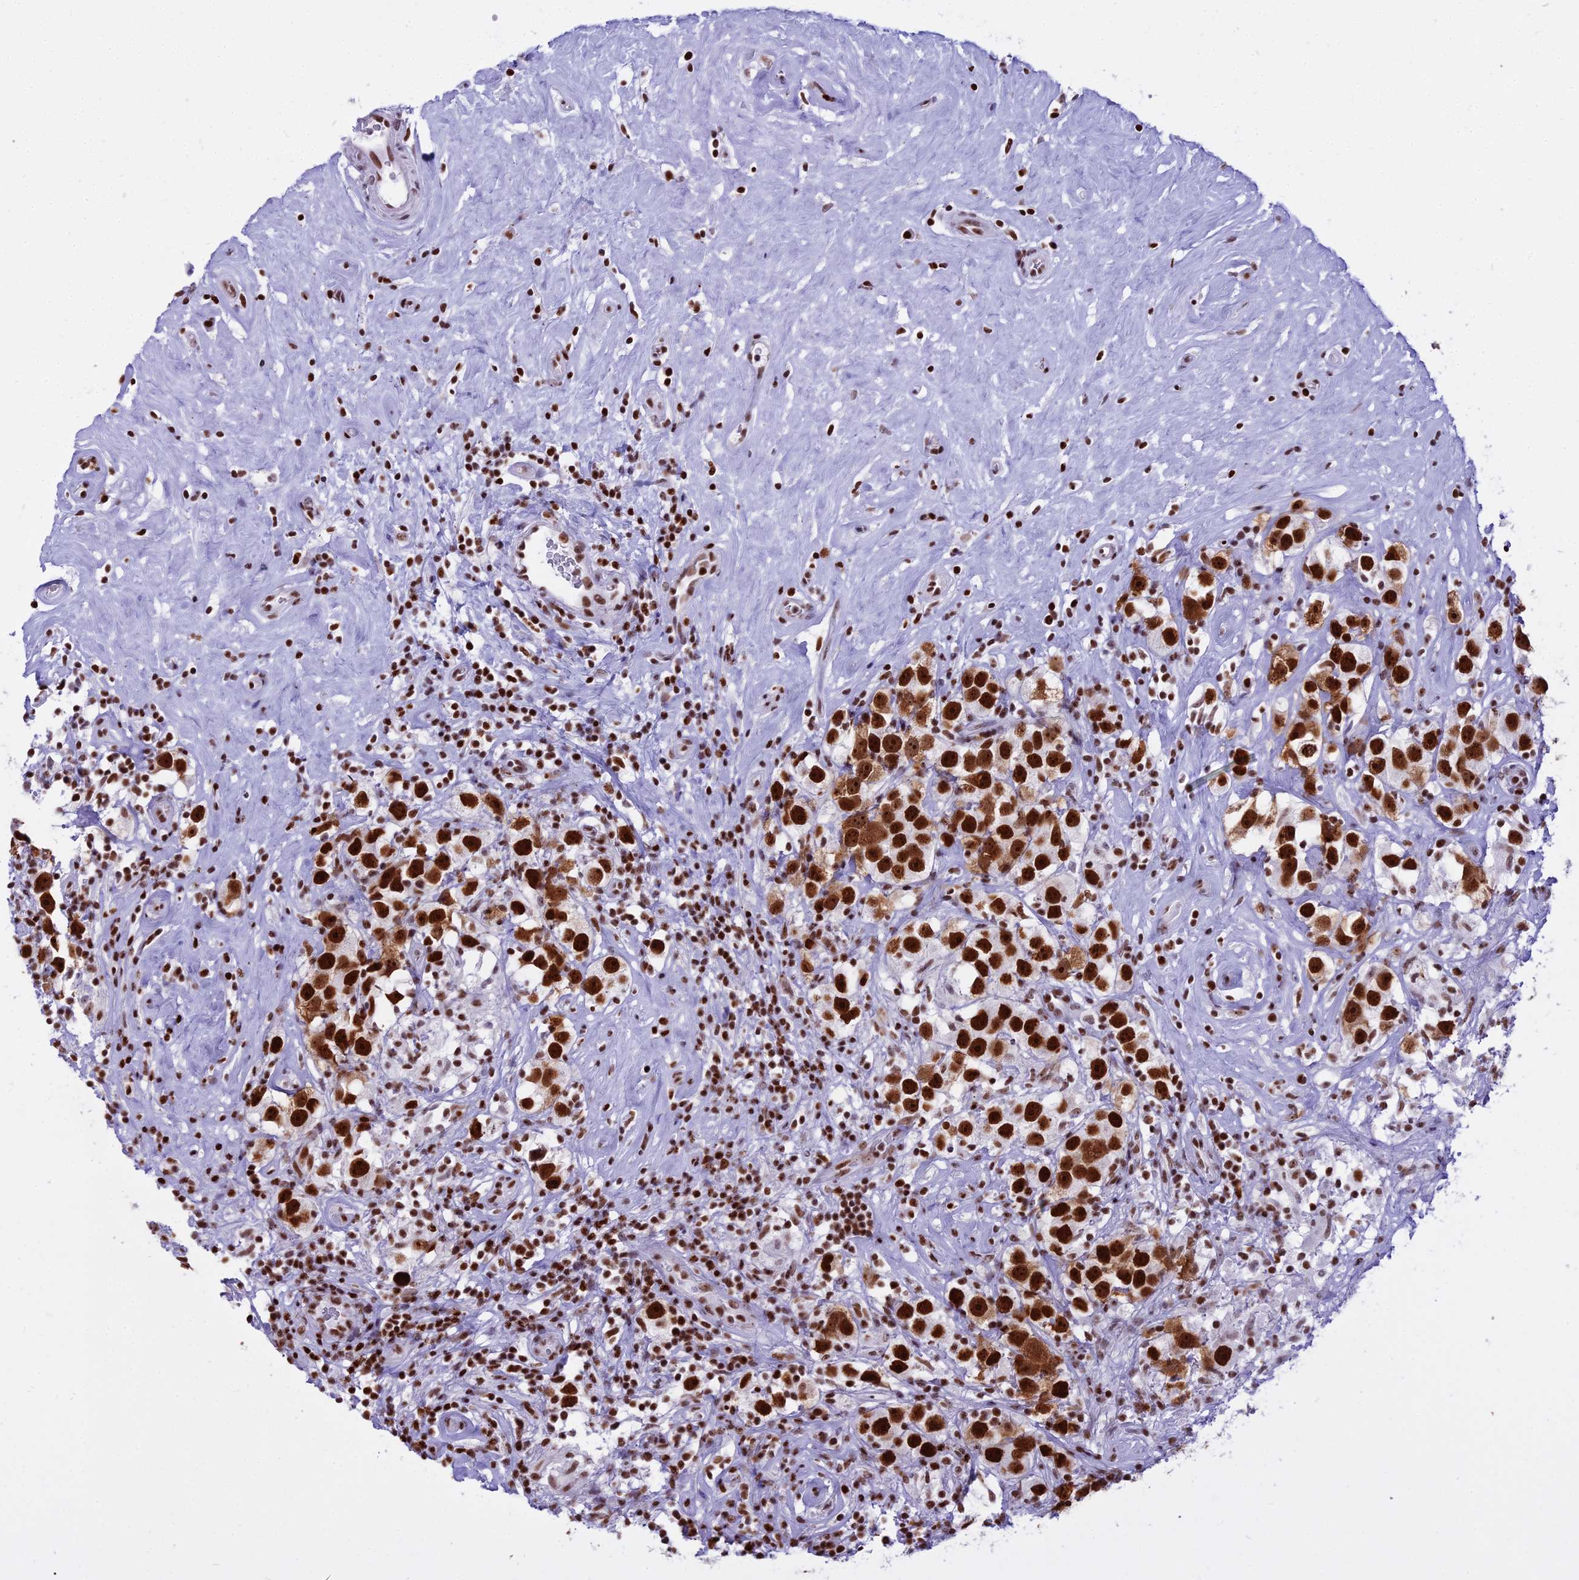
{"staining": {"intensity": "strong", "quantity": ">75%", "location": "nuclear"}, "tissue": "testis cancer", "cell_type": "Tumor cells", "image_type": "cancer", "snomed": [{"axis": "morphology", "description": "Seminoma, NOS"}, {"axis": "topography", "description": "Testis"}], "caption": "A micrograph showing strong nuclear expression in about >75% of tumor cells in testis cancer (seminoma), as visualized by brown immunohistochemical staining.", "gene": "PARP1", "patient": {"sex": "male", "age": 49}}